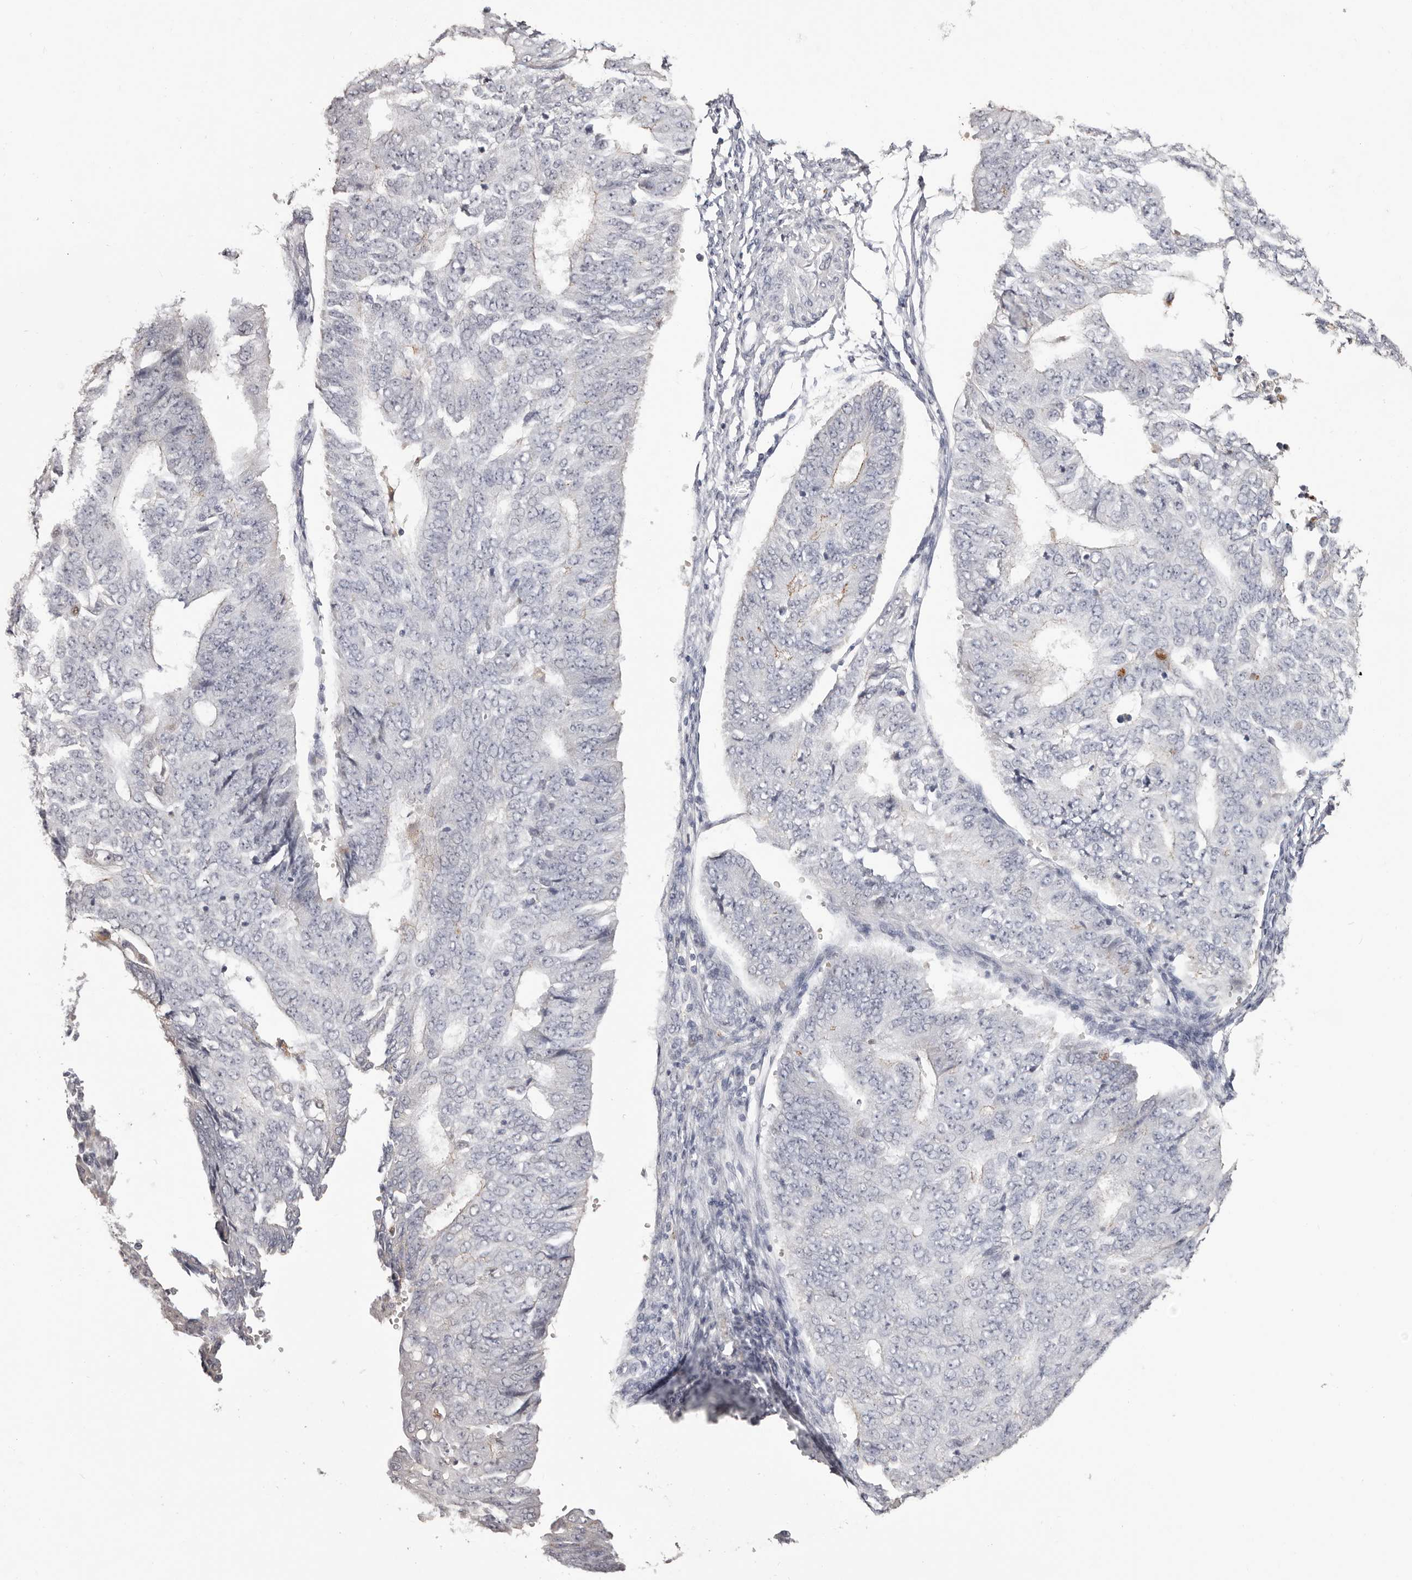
{"staining": {"intensity": "weak", "quantity": "<25%", "location": "cytoplasmic/membranous"}, "tissue": "endometrial cancer", "cell_type": "Tumor cells", "image_type": "cancer", "snomed": [{"axis": "morphology", "description": "Adenocarcinoma, NOS"}, {"axis": "topography", "description": "Endometrium"}], "caption": "Immunohistochemistry of adenocarcinoma (endometrial) demonstrates no positivity in tumor cells. Nuclei are stained in blue.", "gene": "PCDHB6", "patient": {"sex": "female", "age": 32}}